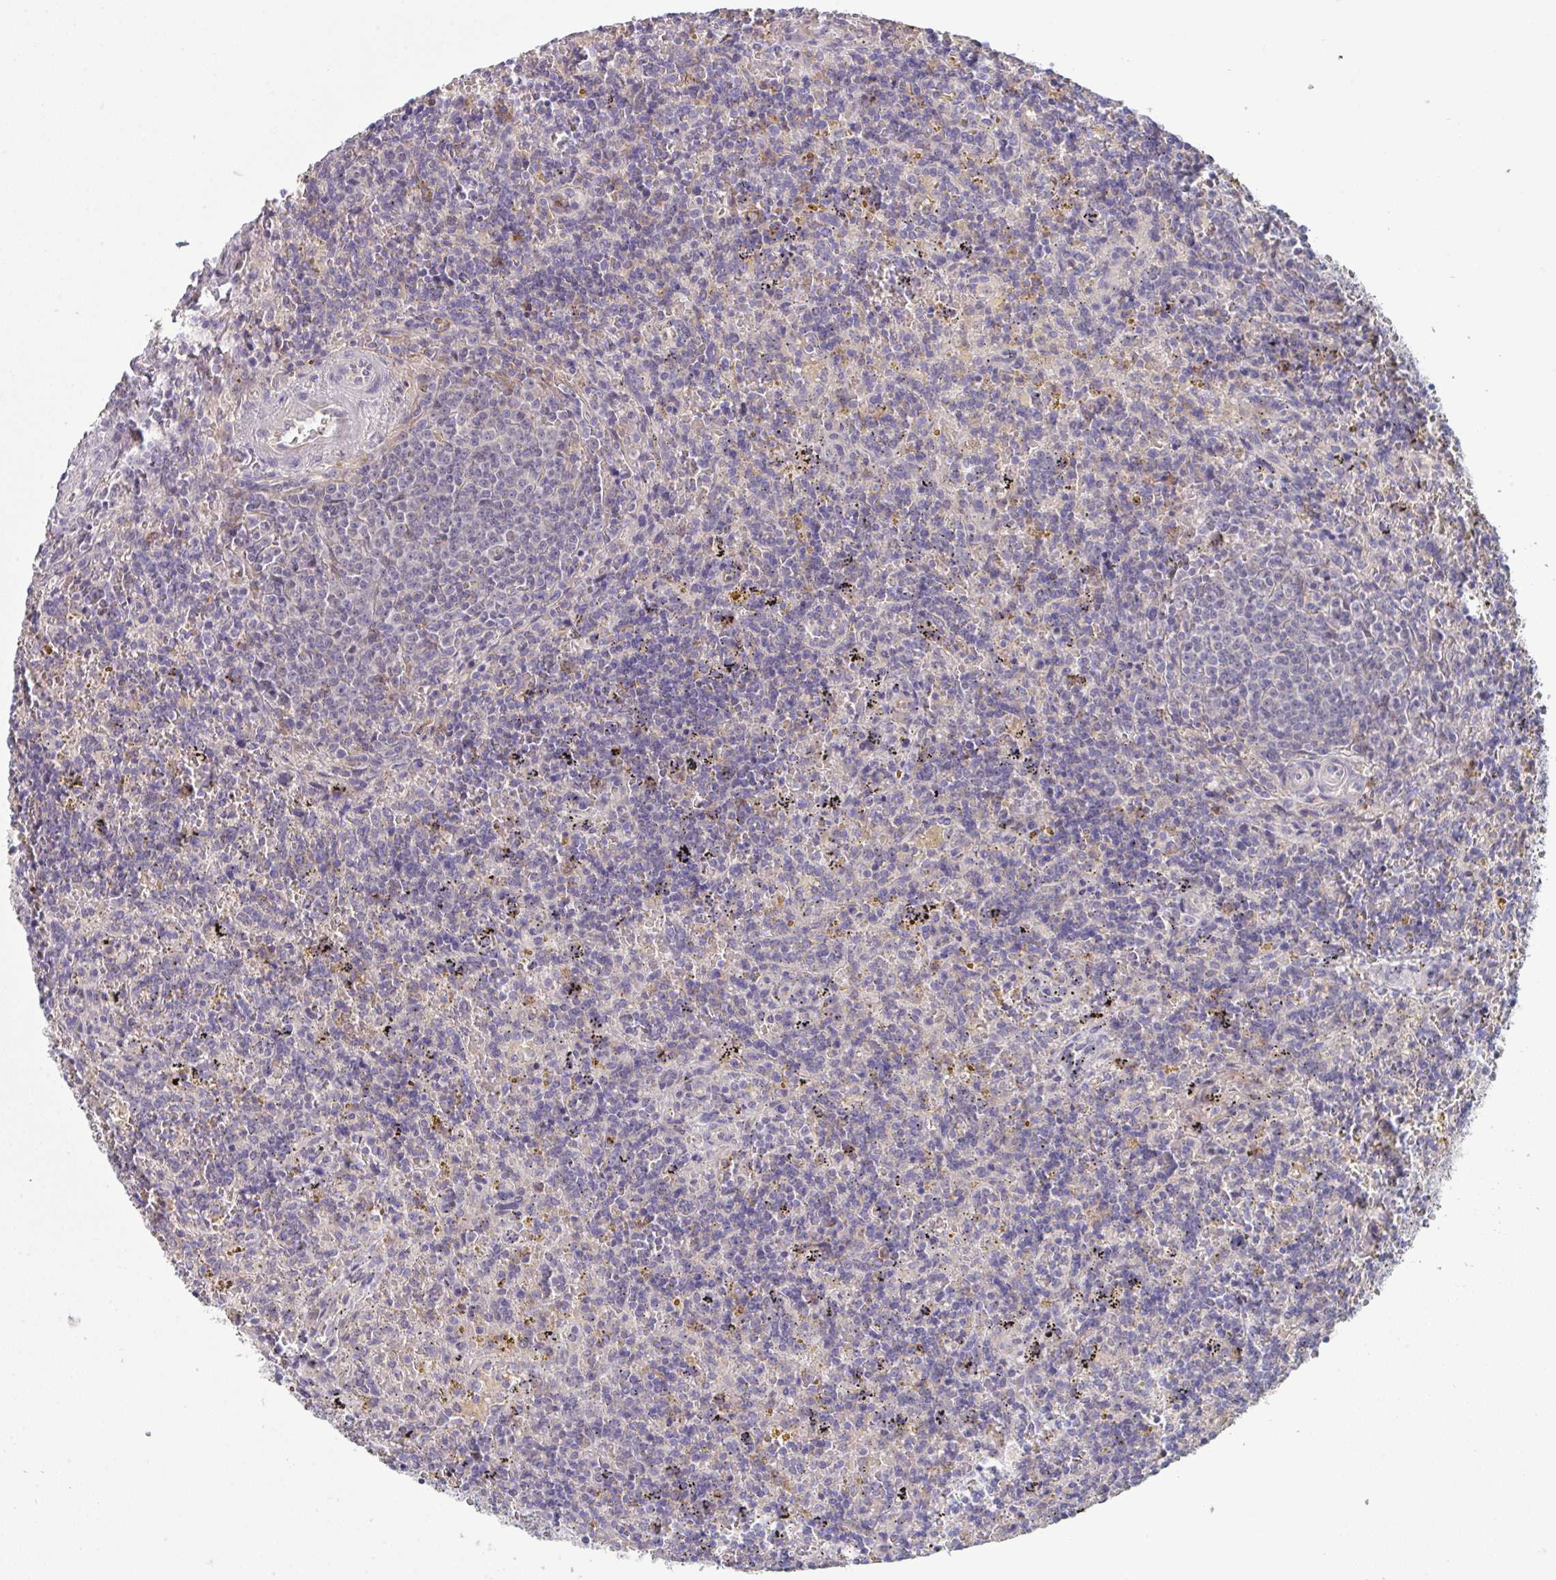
{"staining": {"intensity": "negative", "quantity": "none", "location": "none"}, "tissue": "lymphoma", "cell_type": "Tumor cells", "image_type": "cancer", "snomed": [{"axis": "morphology", "description": "Malignant lymphoma, non-Hodgkin's type, Low grade"}, {"axis": "topography", "description": "Spleen"}], "caption": "Lymphoma was stained to show a protein in brown. There is no significant positivity in tumor cells.", "gene": "HGFAC", "patient": {"sex": "male", "age": 67}}